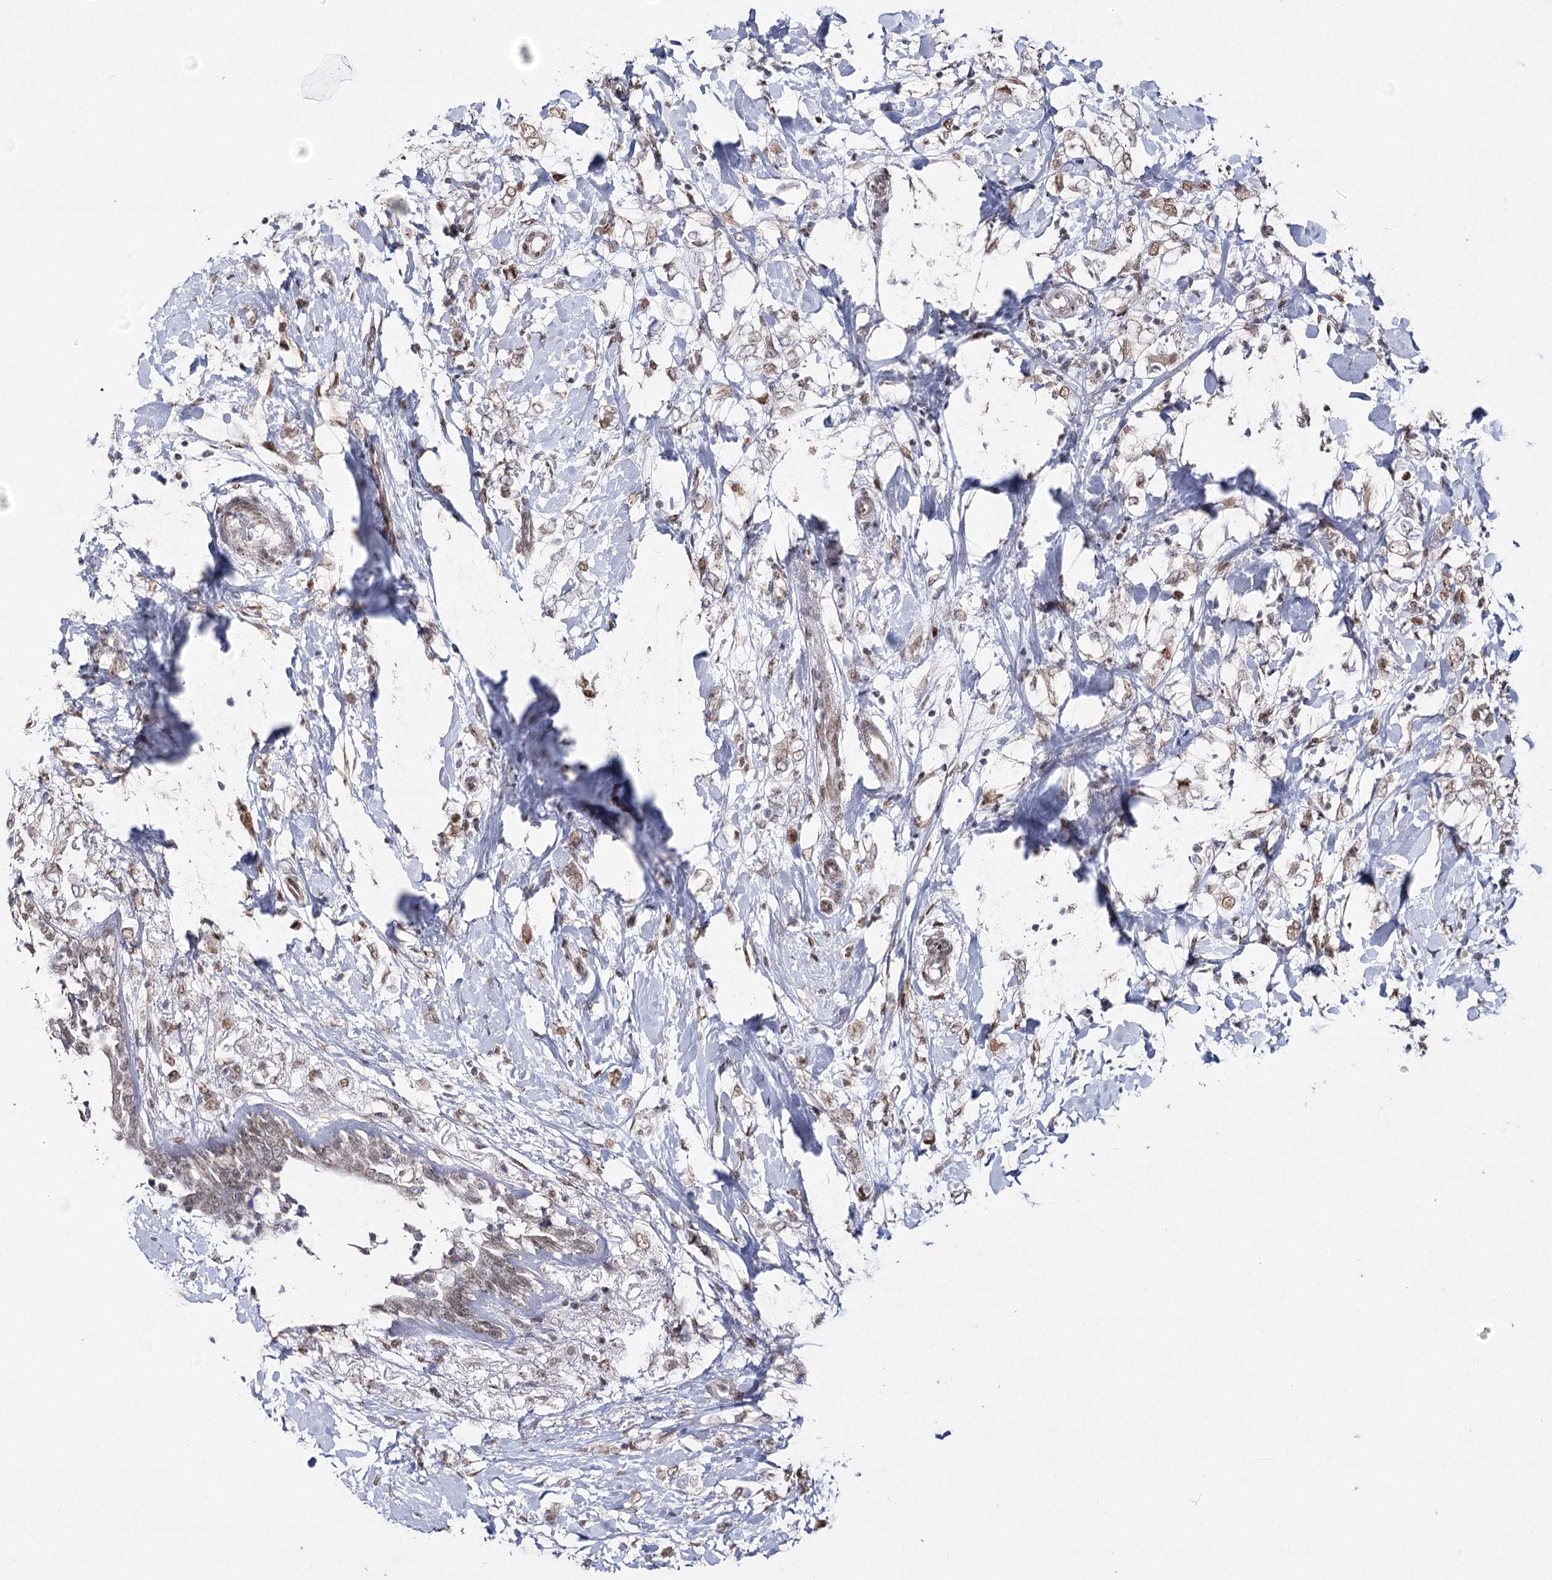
{"staining": {"intensity": "weak", "quantity": ">75%", "location": "nuclear"}, "tissue": "breast cancer", "cell_type": "Tumor cells", "image_type": "cancer", "snomed": [{"axis": "morphology", "description": "Normal tissue, NOS"}, {"axis": "morphology", "description": "Lobular carcinoma"}, {"axis": "topography", "description": "Breast"}], "caption": "Protein staining of breast cancer (lobular carcinoma) tissue displays weak nuclear expression in approximately >75% of tumor cells. The protein is shown in brown color, while the nuclei are stained blue.", "gene": "VGLL4", "patient": {"sex": "female", "age": 47}}